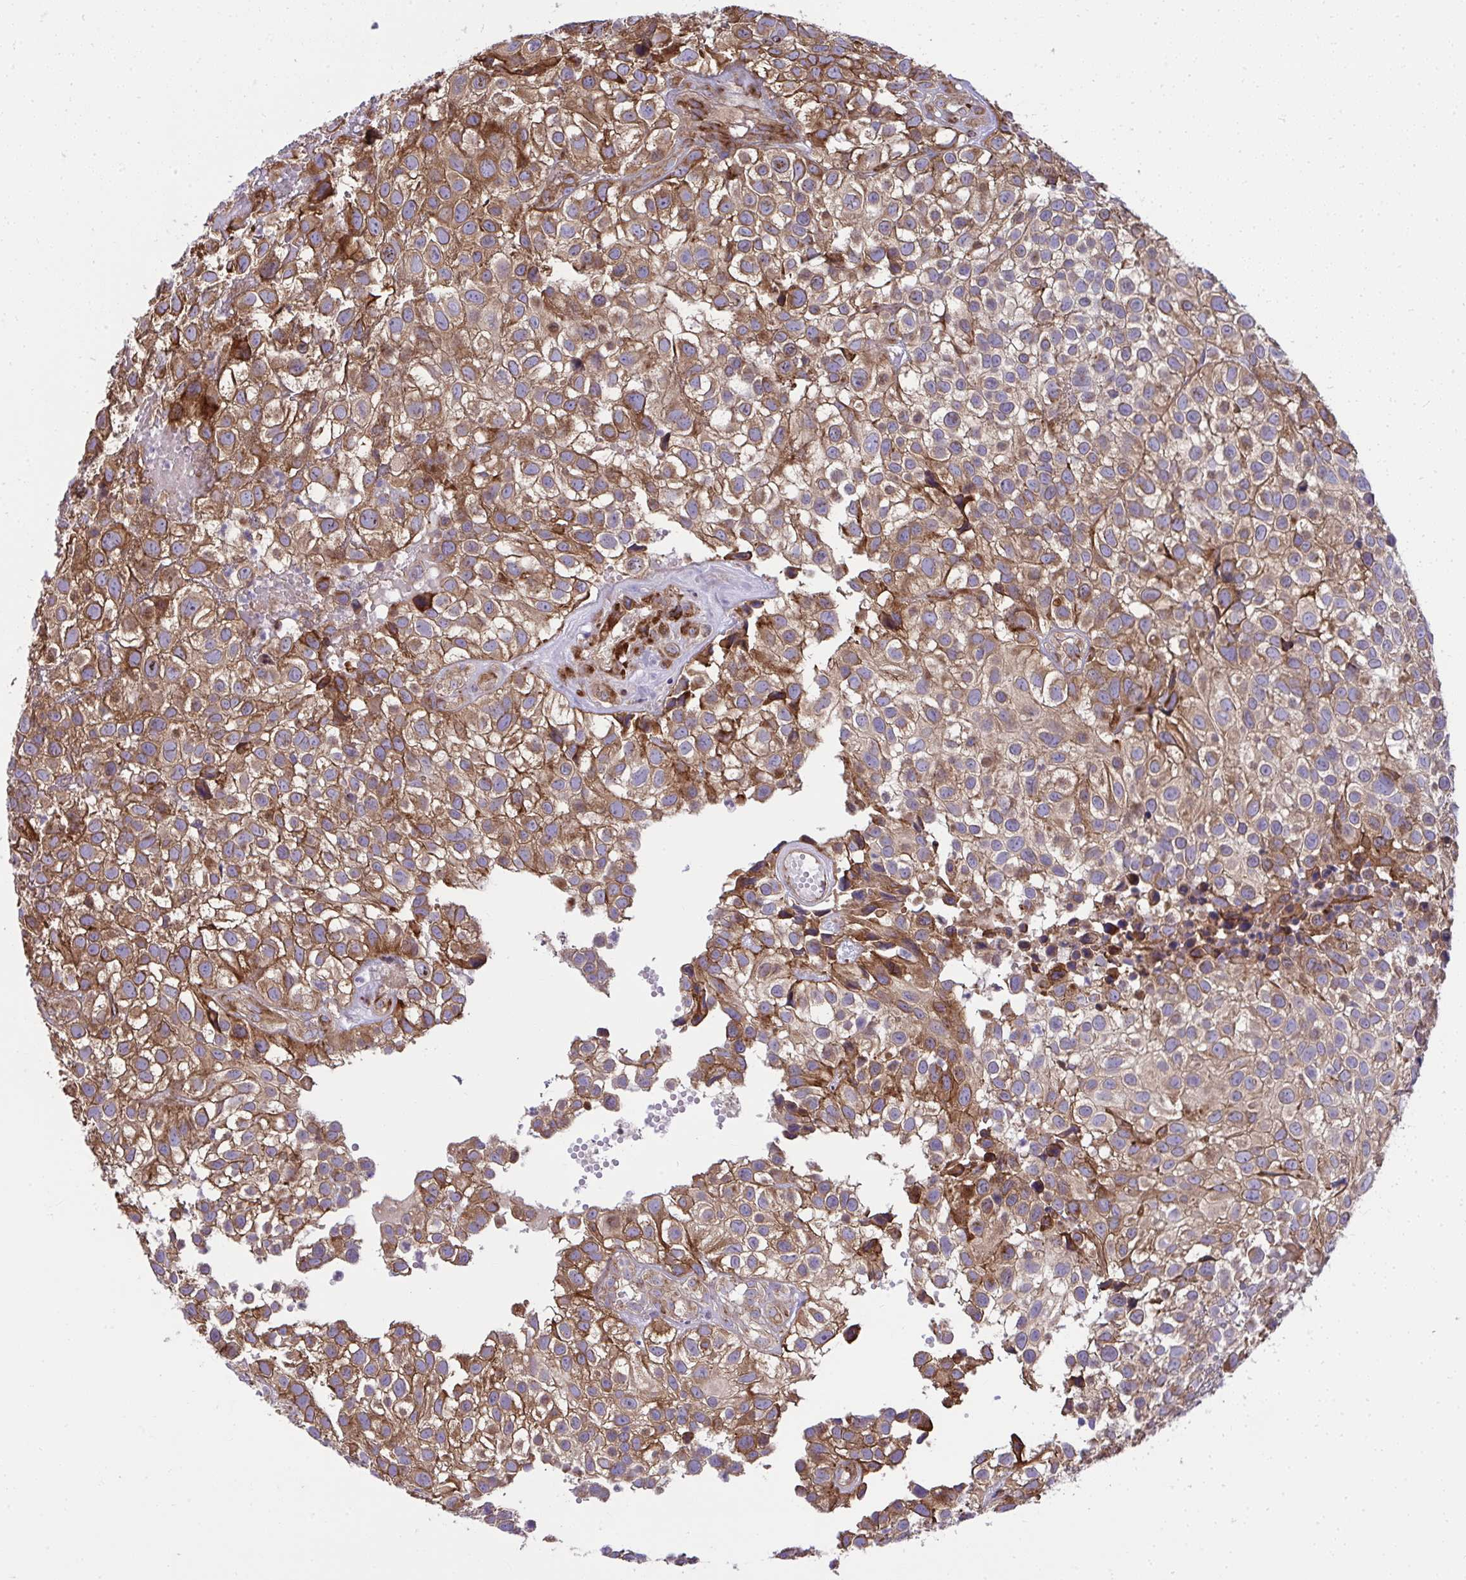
{"staining": {"intensity": "moderate", "quantity": ">75%", "location": "cytoplasmic/membranous"}, "tissue": "urothelial cancer", "cell_type": "Tumor cells", "image_type": "cancer", "snomed": [{"axis": "morphology", "description": "Urothelial carcinoma, High grade"}, {"axis": "topography", "description": "Urinary bladder"}], "caption": "Immunohistochemical staining of human urothelial carcinoma (high-grade) shows medium levels of moderate cytoplasmic/membranous protein staining in approximately >75% of tumor cells. The staining was performed using DAB (3,3'-diaminobenzidine) to visualize the protein expression in brown, while the nuclei were stained in blue with hematoxylin (Magnification: 20x).", "gene": "NMNAT3", "patient": {"sex": "male", "age": 56}}